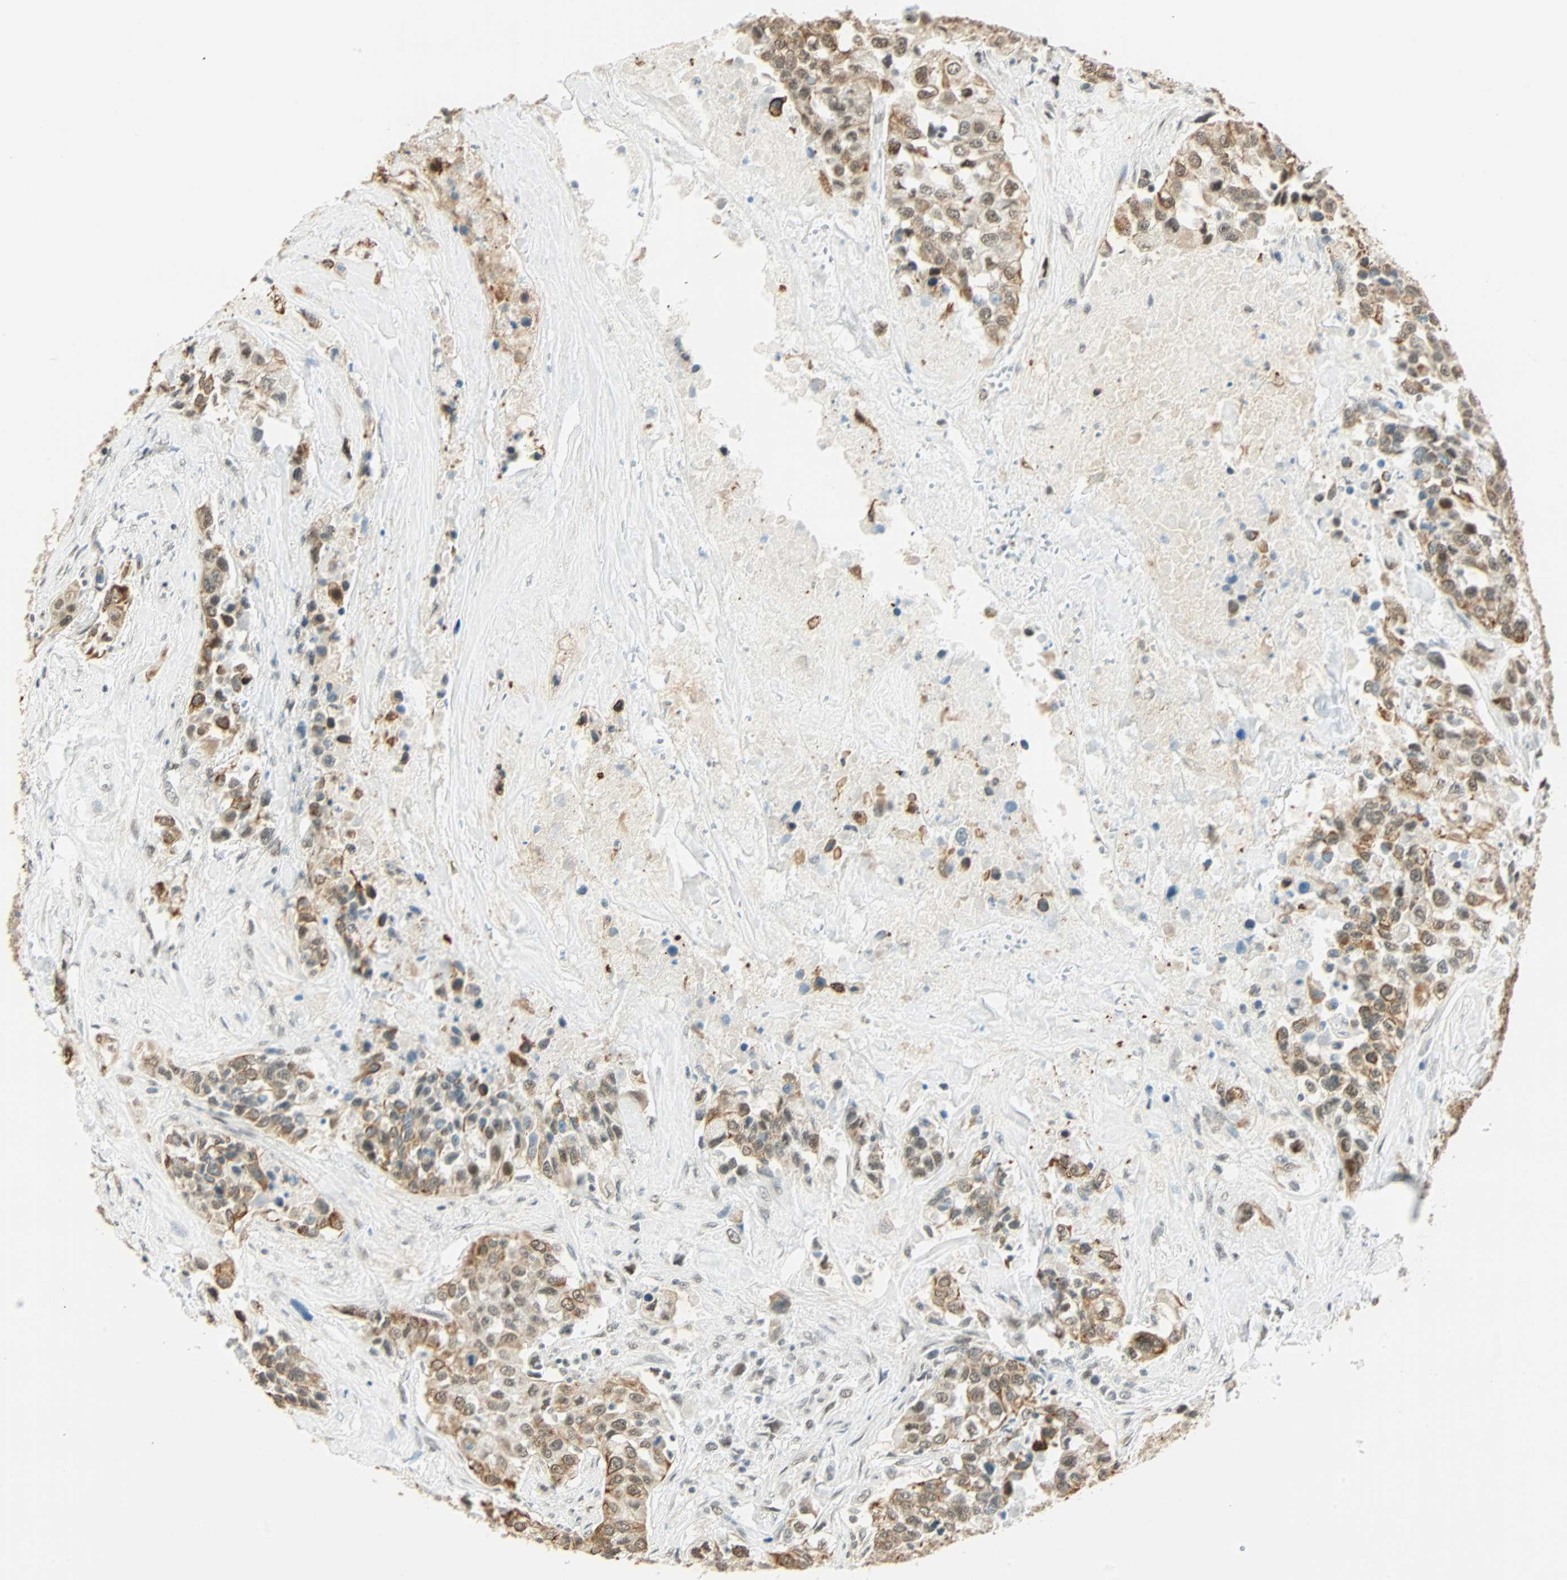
{"staining": {"intensity": "strong", "quantity": "<25%", "location": "cytoplasmic/membranous"}, "tissue": "urothelial cancer", "cell_type": "Tumor cells", "image_type": "cancer", "snomed": [{"axis": "morphology", "description": "Urothelial carcinoma, High grade"}, {"axis": "topography", "description": "Urinary bladder"}], "caption": "An immunohistochemistry micrograph of tumor tissue is shown. Protein staining in brown labels strong cytoplasmic/membranous positivity in urothelial carcinoma (high-grade) within tumor cells.", "gene": "NELFE", "patient": {"sex": "female", "age": 80}}